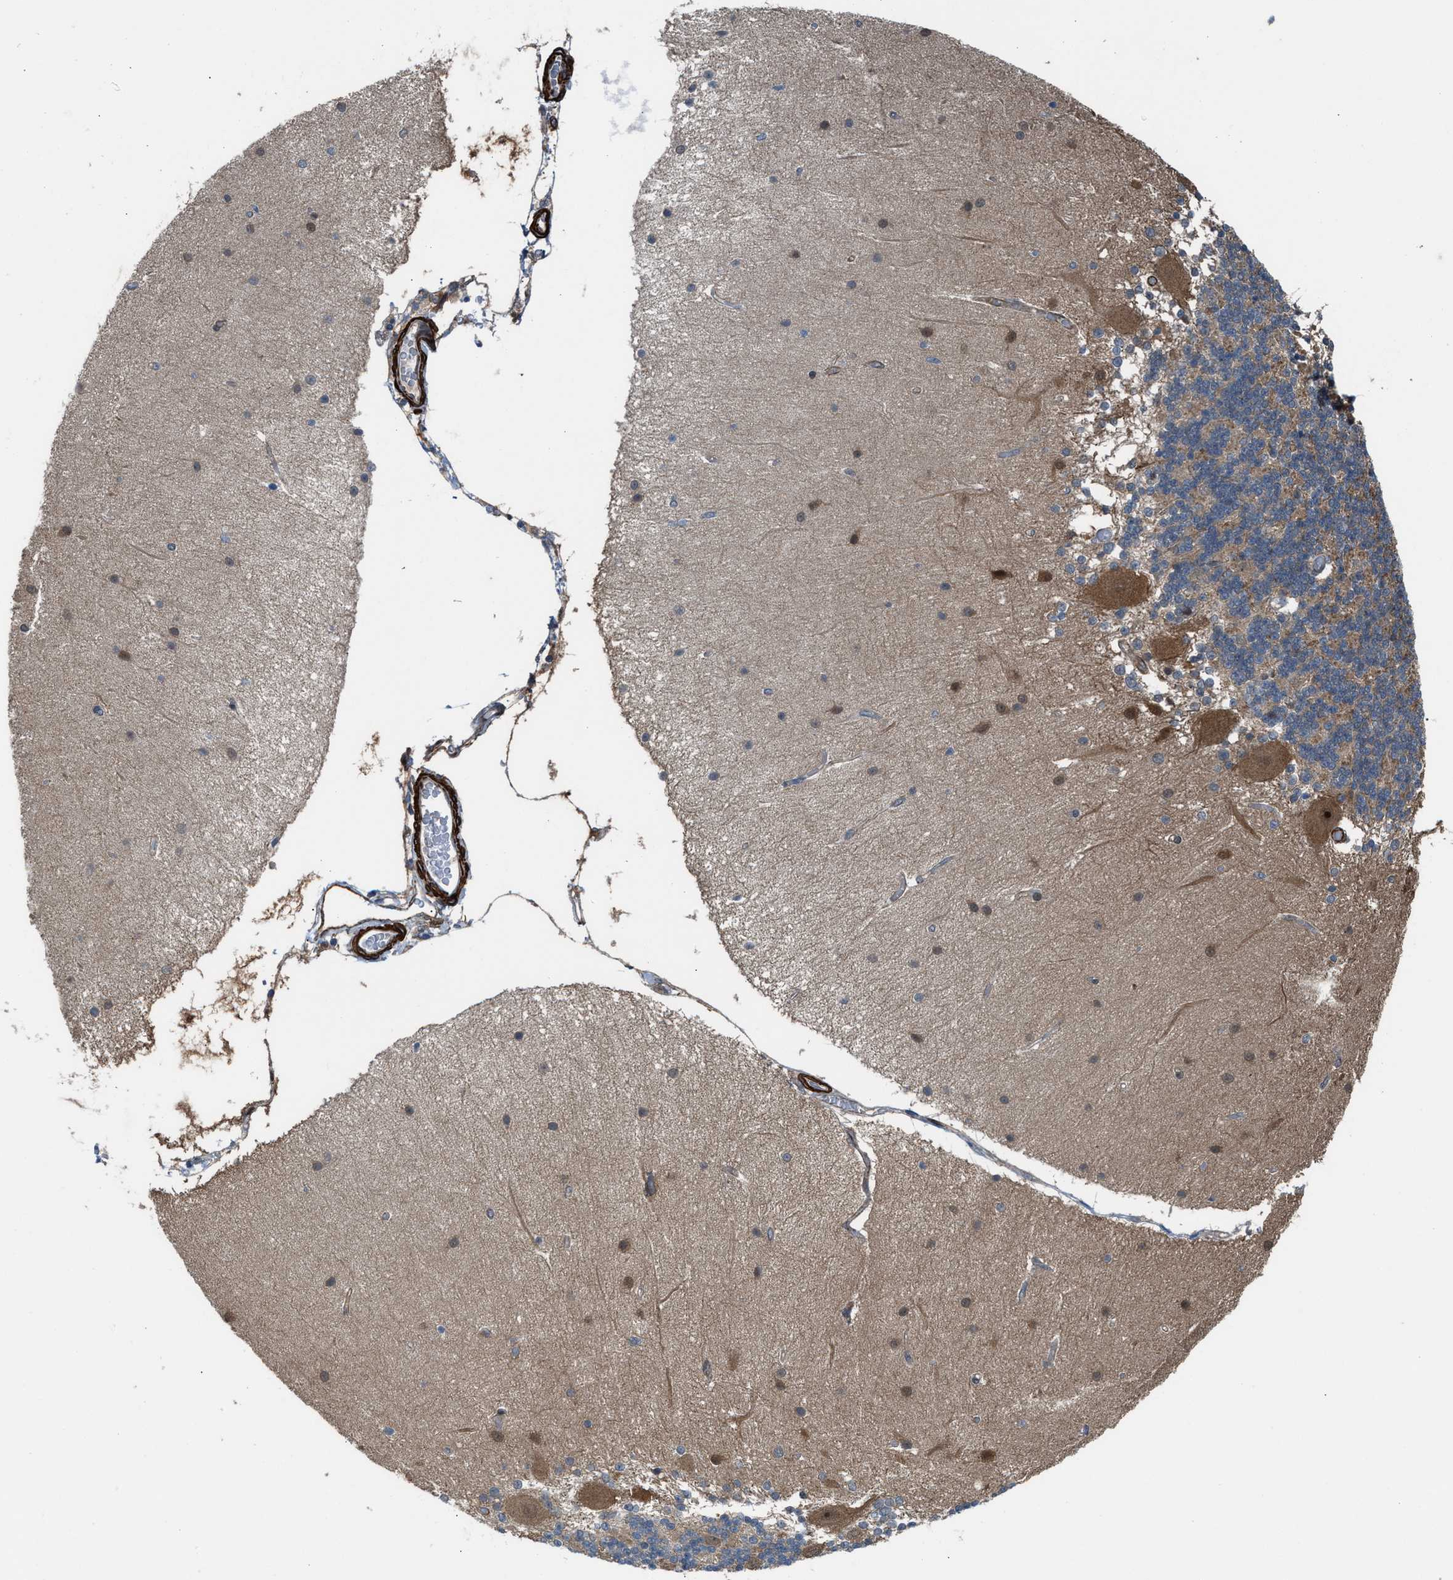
{"staining": {"intensity": "moderate", "quantity": ">75%", "location": "cytoplasmic/membranous"}, "tissue": "cerebellum", "cell_type": "Cells in granular layer", "image_type": "normal", "snomed": [{"axis": "morphology", "description": "Normal tissue, NOS"}, {"axis": "topography", "description": "Cerebellum"}], "caption": "Brown immunohistochemical staining in benign human cerebellum reveals moderate cytoplasmic/membranous expression in approximately >75% of cells in granular layer.", "gene": "NQO2", "patient": {"sex": "female", "age": 54}}